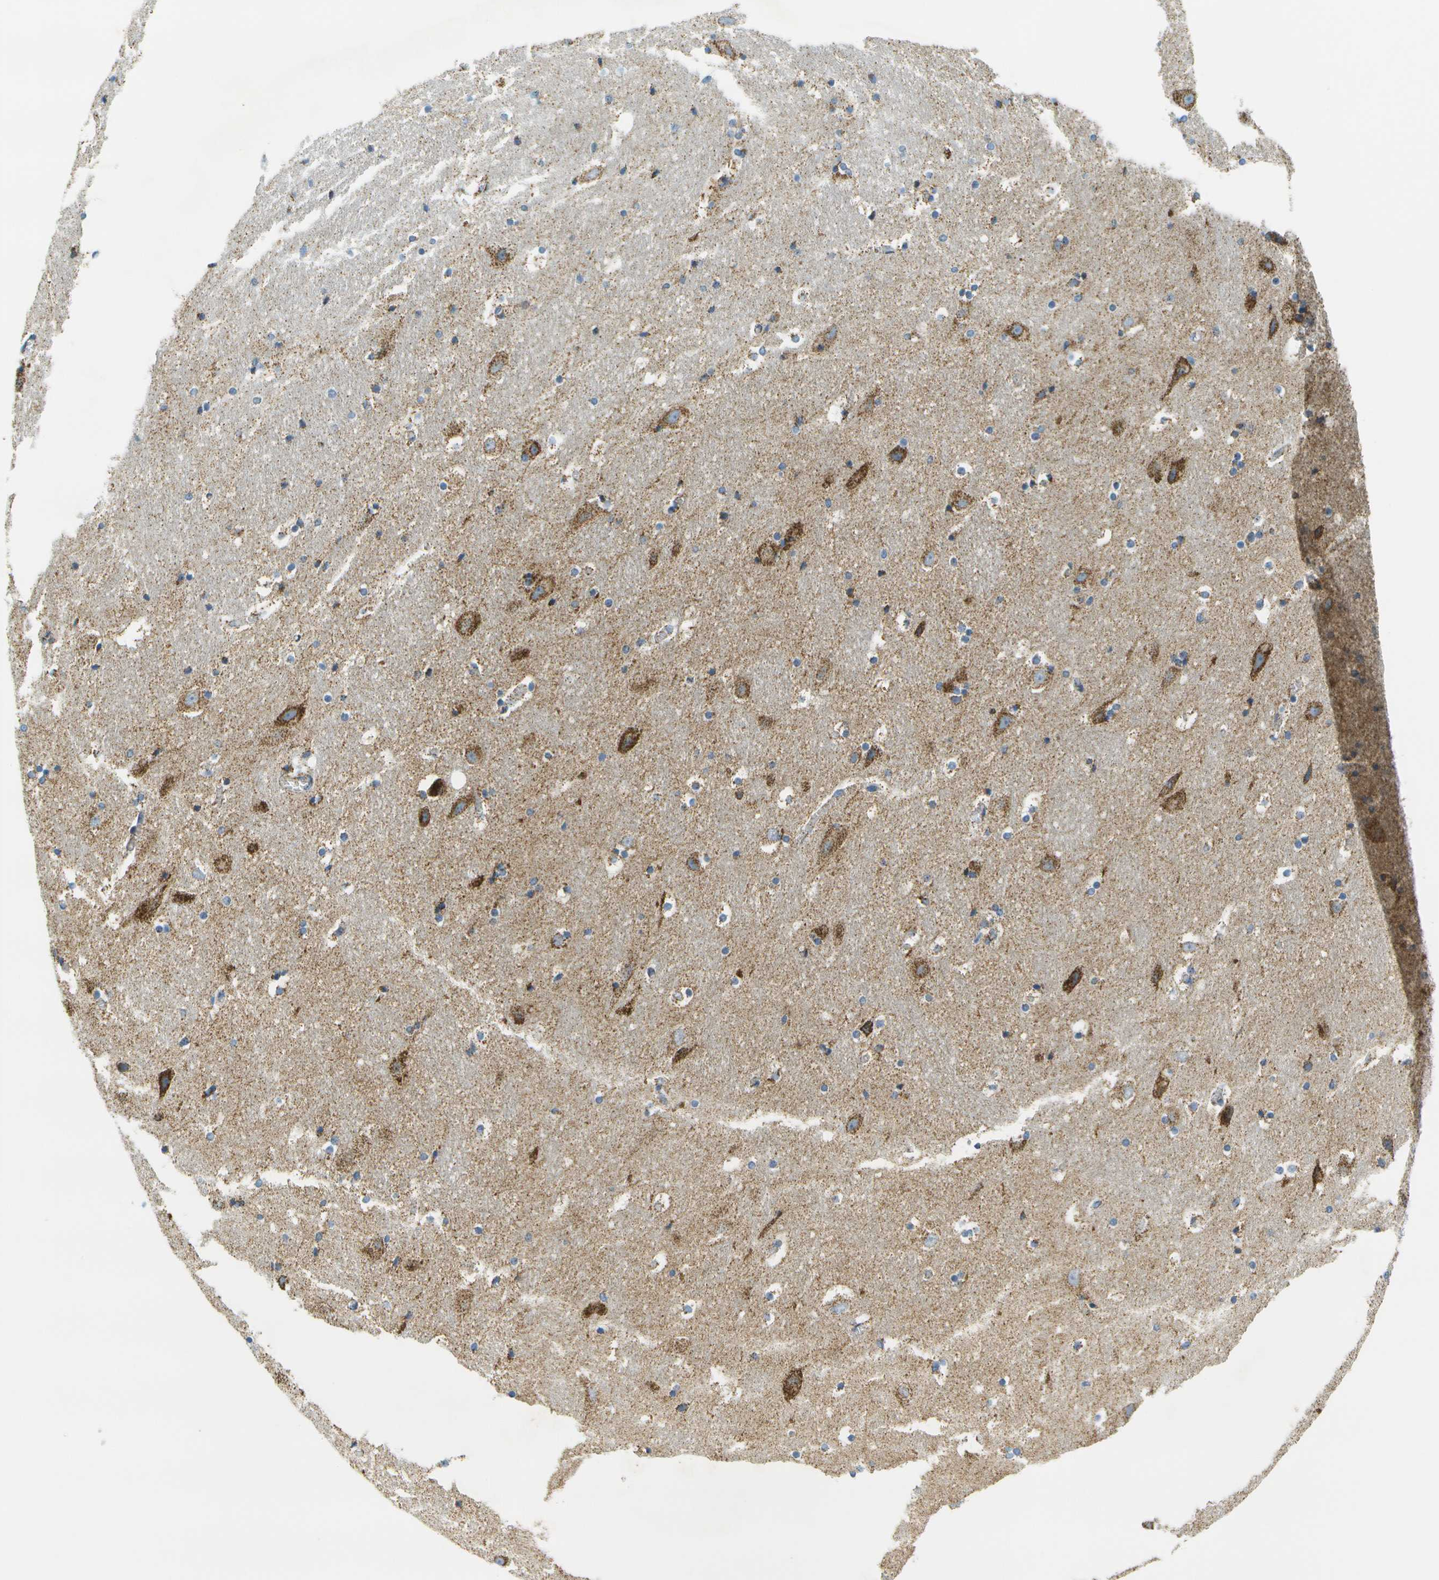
{"staining": {"intensity": "moderate", "quantity": "<25%", "location": "cytoplasmic/membranous"}, "tissue": "hippocampus", "cell_type": "Glial cells", "image_type": "normal", "snomed": [{"axis": "morphology", "description": "Normal tissue, NOS"}, {"axis": "topography", "description": "Hippocampus"}], "caption": "Immunohistochemistry of benign human hippocampus exhibits low levels of moderate cytoplasmic/membranous expression in about <25% of glial cells.", "gene": "HLCS", "patient": {"sex": "male", "age": 45}}